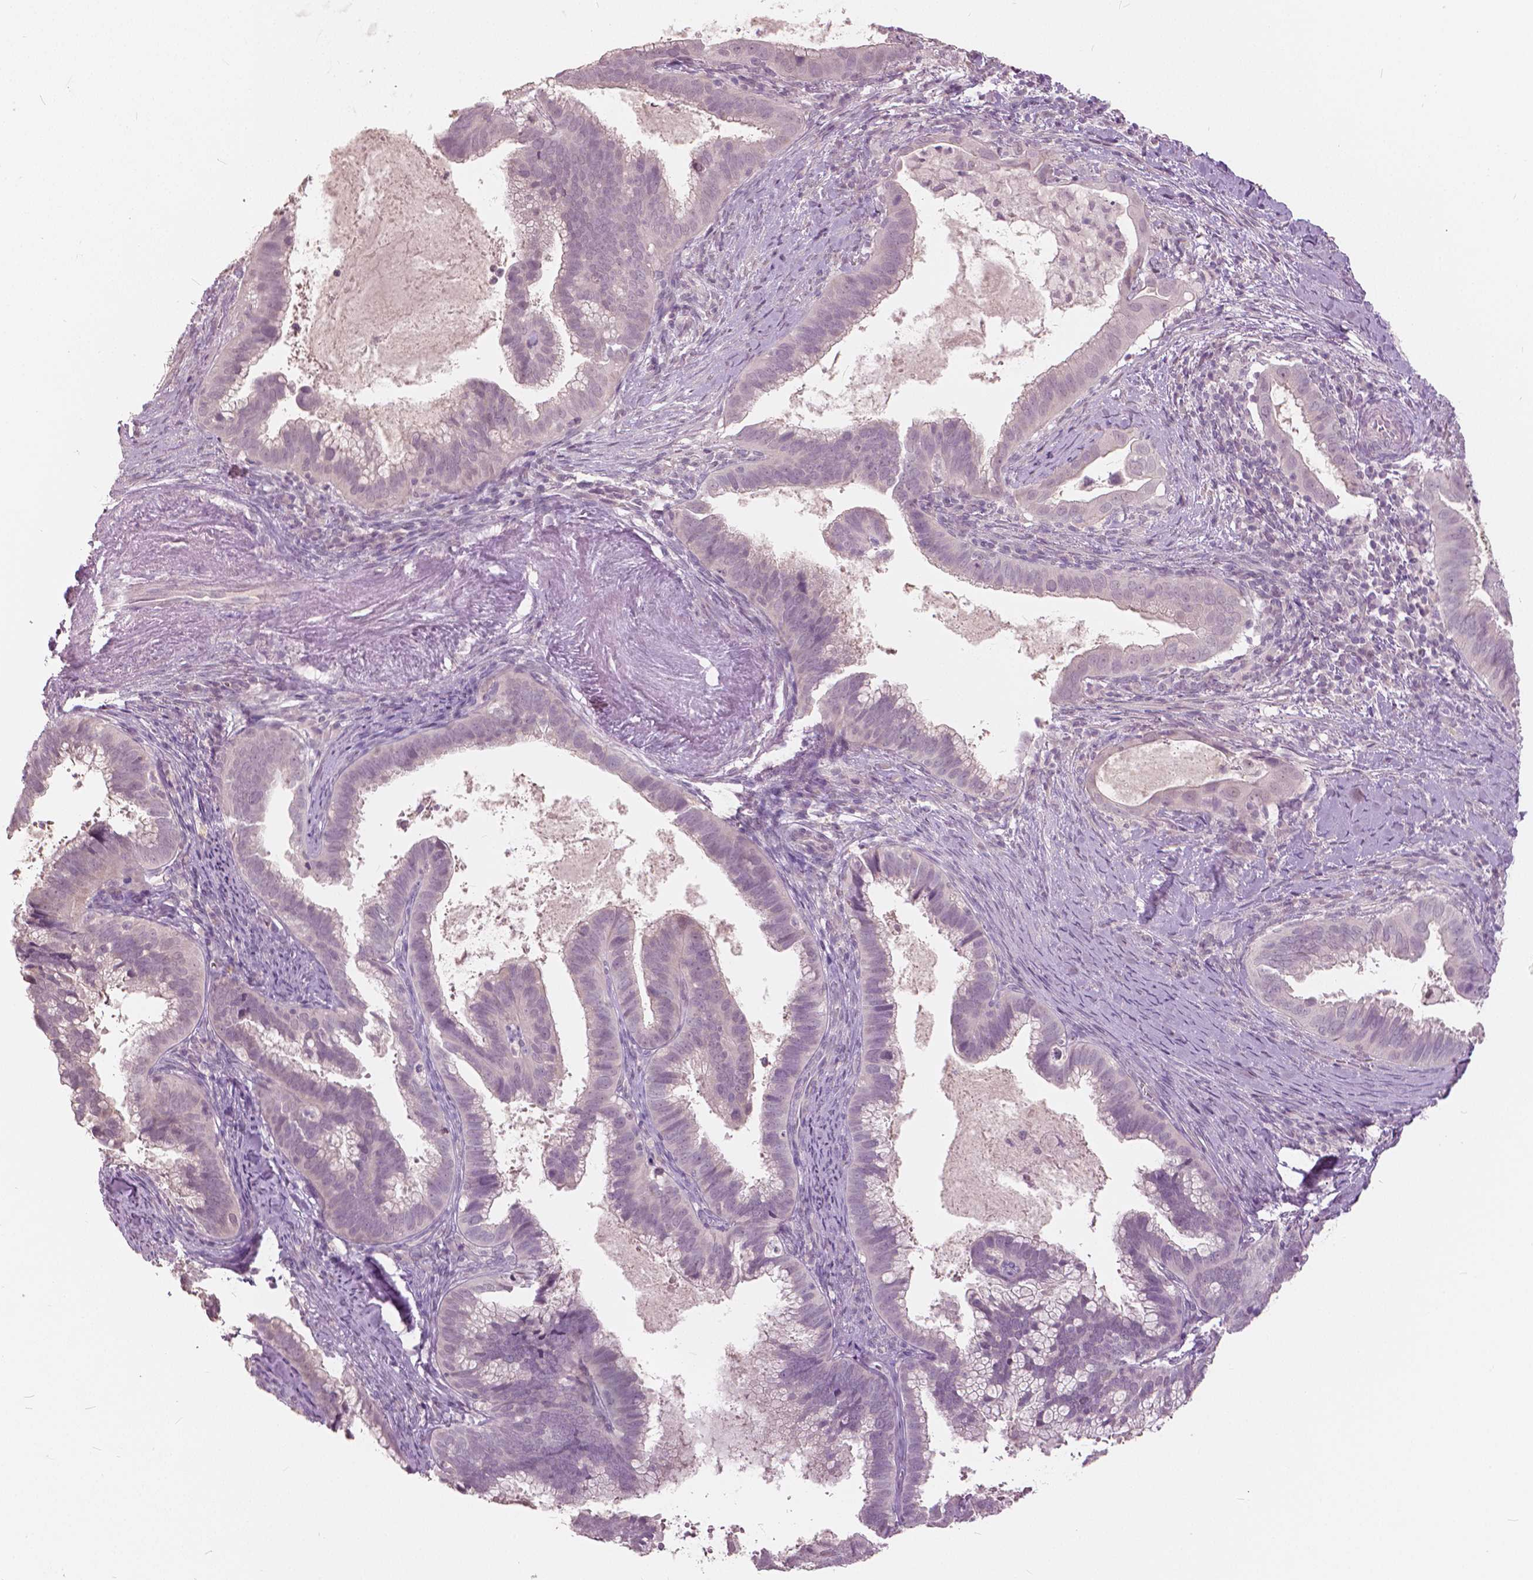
{"staining": {"intensity": "negative", "quantity": "none", "location": "none"}, "tissue": "cervical cancer", "cell_type": "Tumor cells", "image_type": "cancer", "snomed": [{"axis": "morphology", "description": "Adenocarcinoma, NOS"}, {"axis": "topography", "description": "Cervix"}], "caption": "DAB (3,3'-diaminobenzidine) immunohistochemical staining of human adenocarcinoma (cervical) demonstrates no significant positivity in tumor cells.", "gene": "NANOG", "patient": {"sex": "female", "age": 61}}